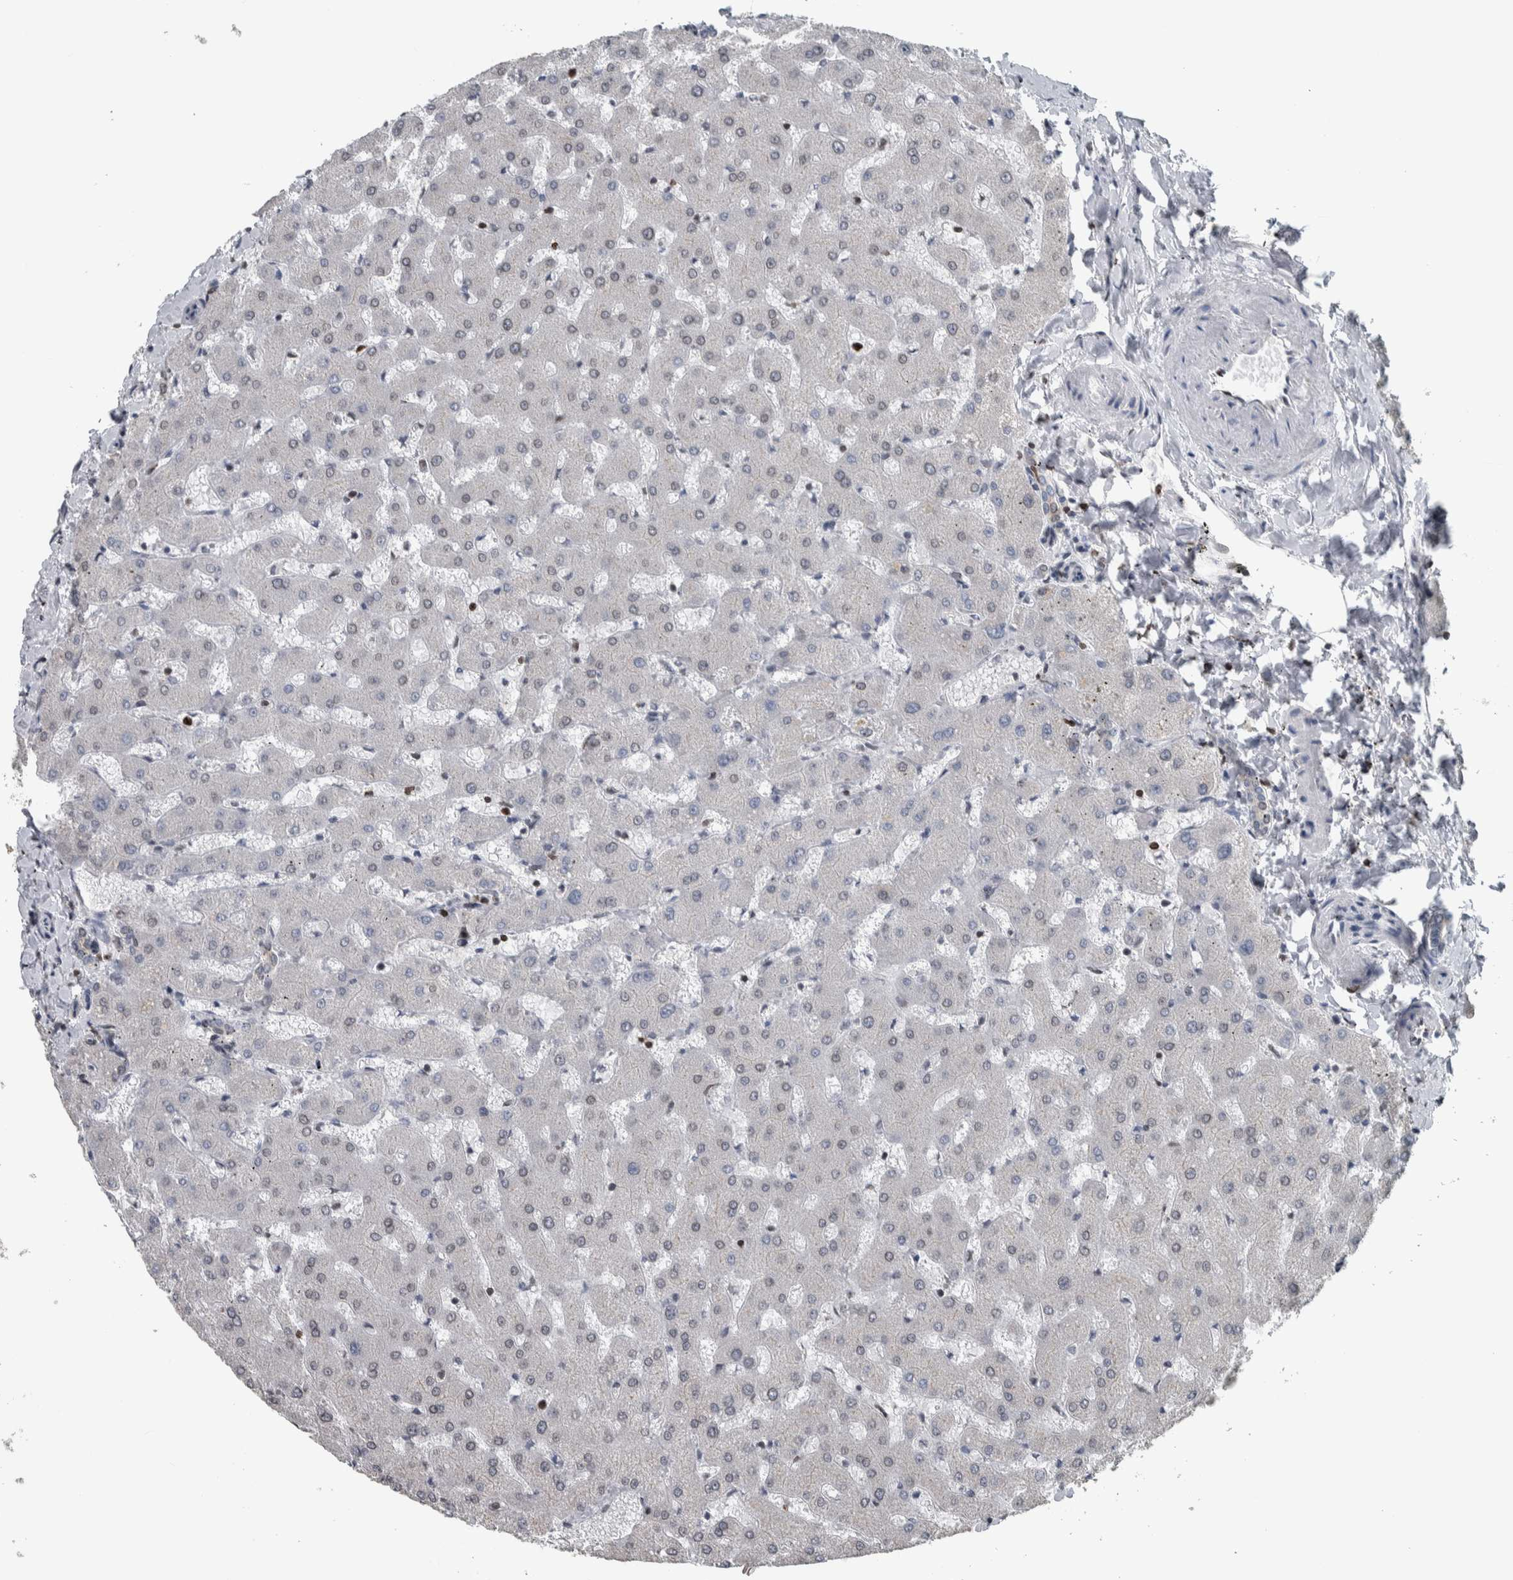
{"staining": {"intensity": "moderate", "quantity": "25%-75%", "location": "cytoplasmic/membranous,nuclear"}, "tissue": "liver", "cell_type": "Cholangiocytes", "image_type": "normal", "snomed": [{"axis": "morphology", "description": "Normal tissue, NOS"}, {"axis": "topography", "description": "Liver"}], "caption": "Immunohistochemistry of unremarkable human liver demonstrates medium levels of moderate cytoplasmic/membranous,nuclear expression in approximately 25%-75% of cholangiocytes.", "gene": "FAM135B", "patient": {"sex": "female", "age": 63}}